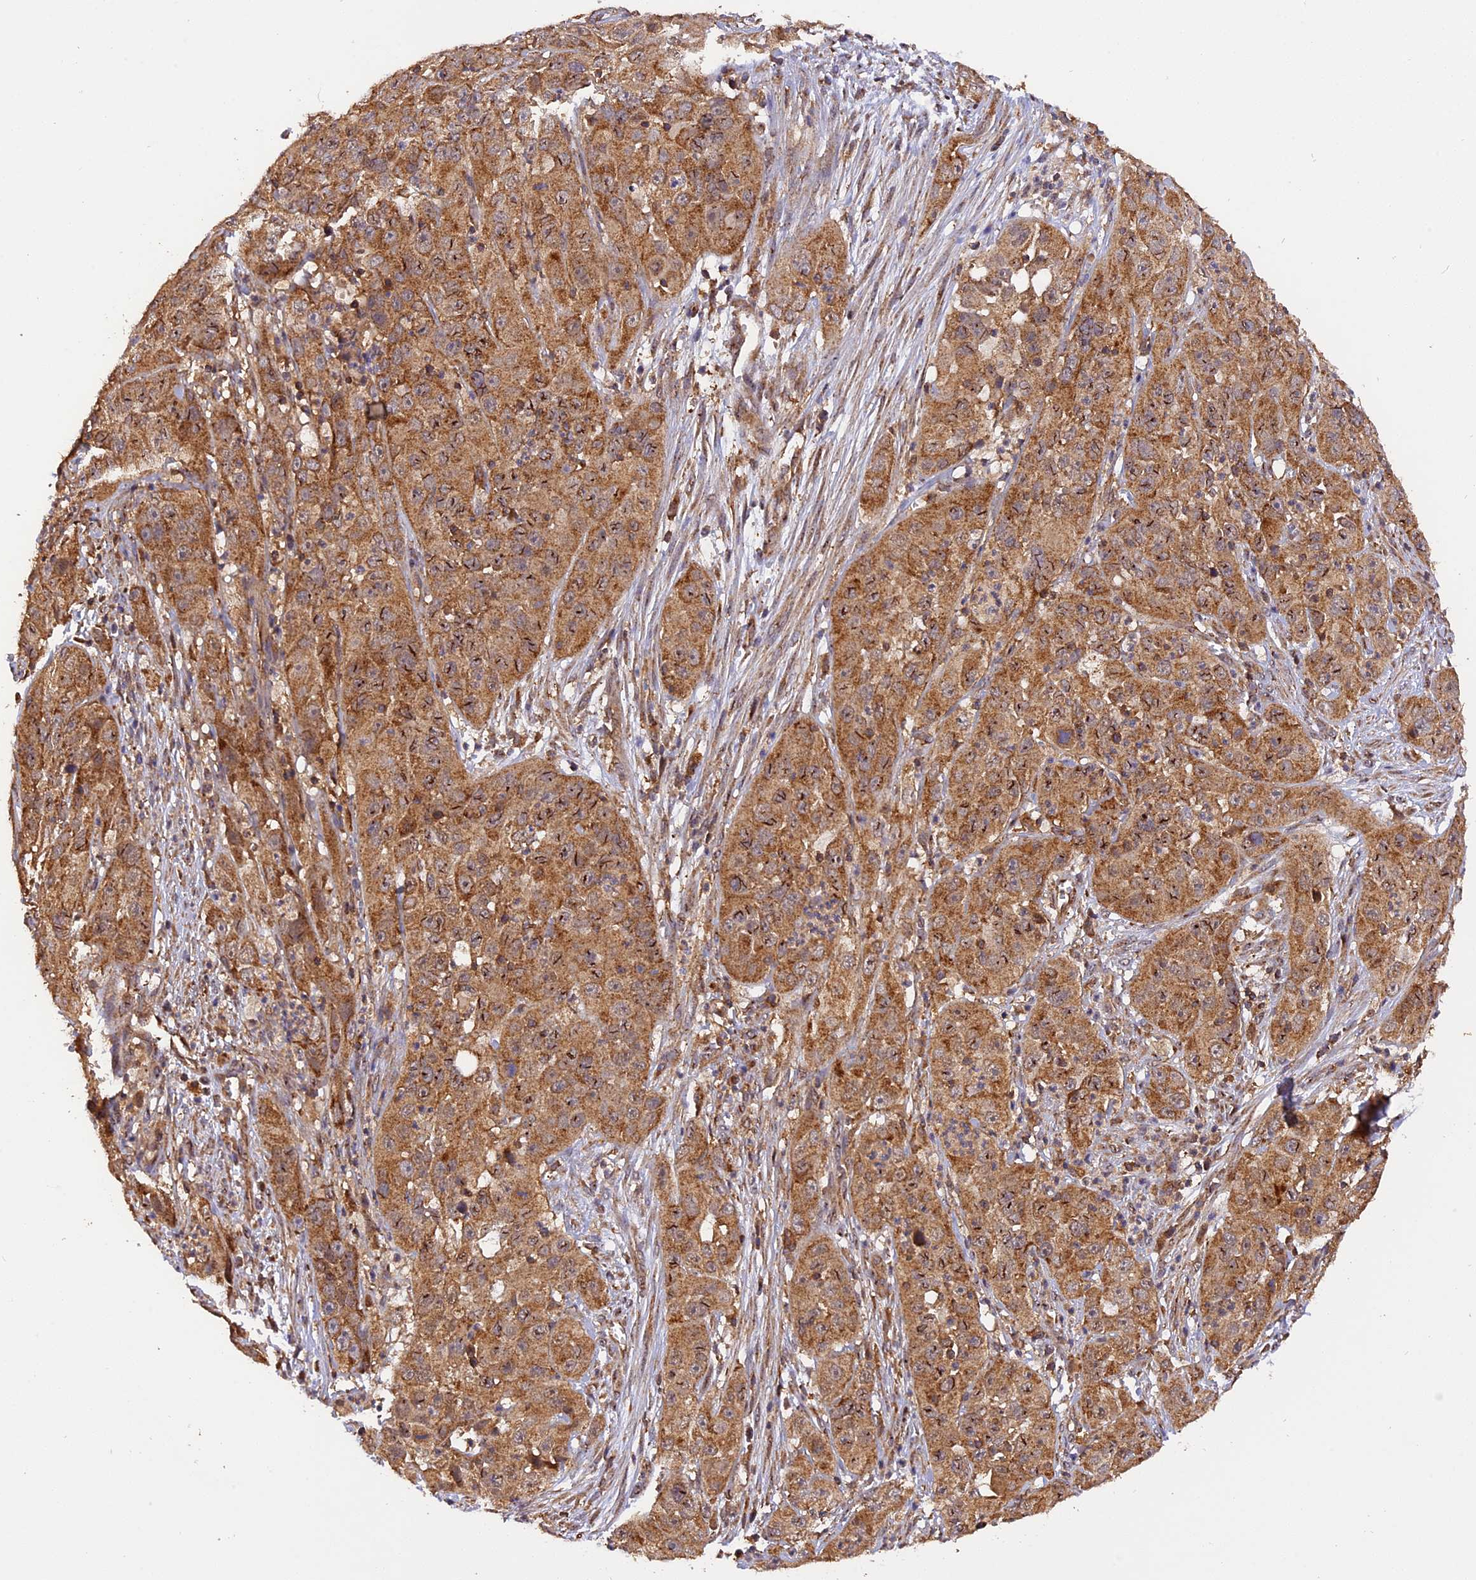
{"staining": {"intensity": "moderate", "quantity": ">75%", "location": "cytoplasmic/membranous,nuclear"}, "tissue": "cervical cancer", "cell_type": "Tumor cells", "image_type": "cancer", "snomed": [{"axis": "morphology", "description": "Squamous cell carcinoma, NOS"}, {"axis": "topography", "description": "Cervix"}], "caption": "Tumor cells reveal medium levels of moderate cytoplasmic/membranous and nuclear positivity in approximately >75% of cells in human cervical cancer.", "gene": "PEX3", "patient": {"sex": "female", "age": 32}}